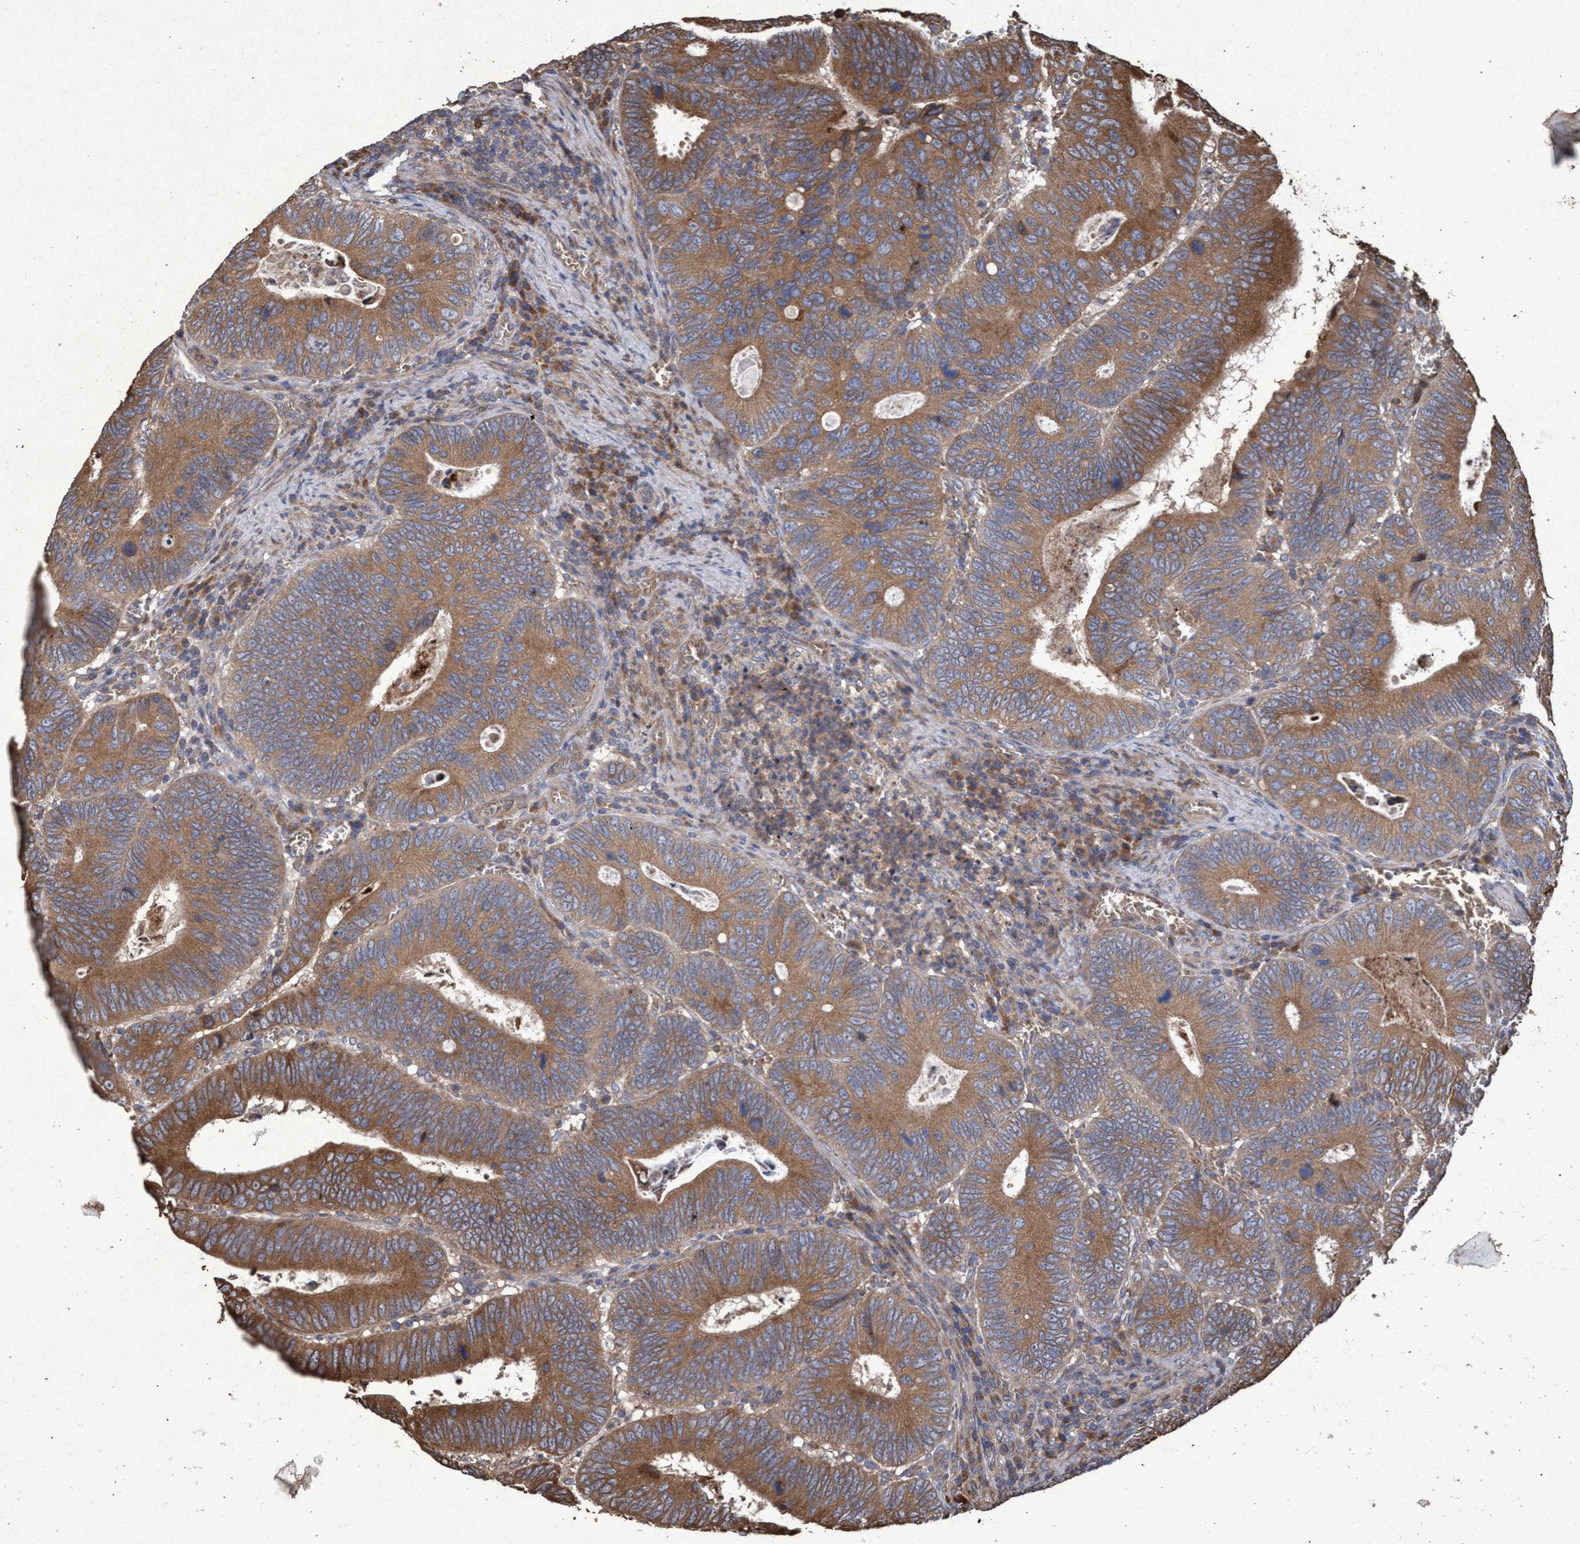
{"staining": {"intensity": "moderate", "quantity": ">75%", "location": "cytoplasmic/membranous"}, "tissue": "colorectal cancer", "cell_type": "Tumor cells", "image_type": "cancer", "snomed": [{"axis": "morphology", "description": "Inflammation, NOS"}, {"axis": "morphology", "description": "Adenocarcinoma, NOS"}, {"axis": "topography", "description": "Colon"}], "caption": "Immunohistochemistry (DAB) staining of colorectal cancer shows moderate cytoplasmic/membranous protein staining in about >75% of tumor cells. (DAB = brown stain, brightfield microscopy at high magnification).", "gene": "CHMP6", "patient": {"sex": "male", "age": 72}}